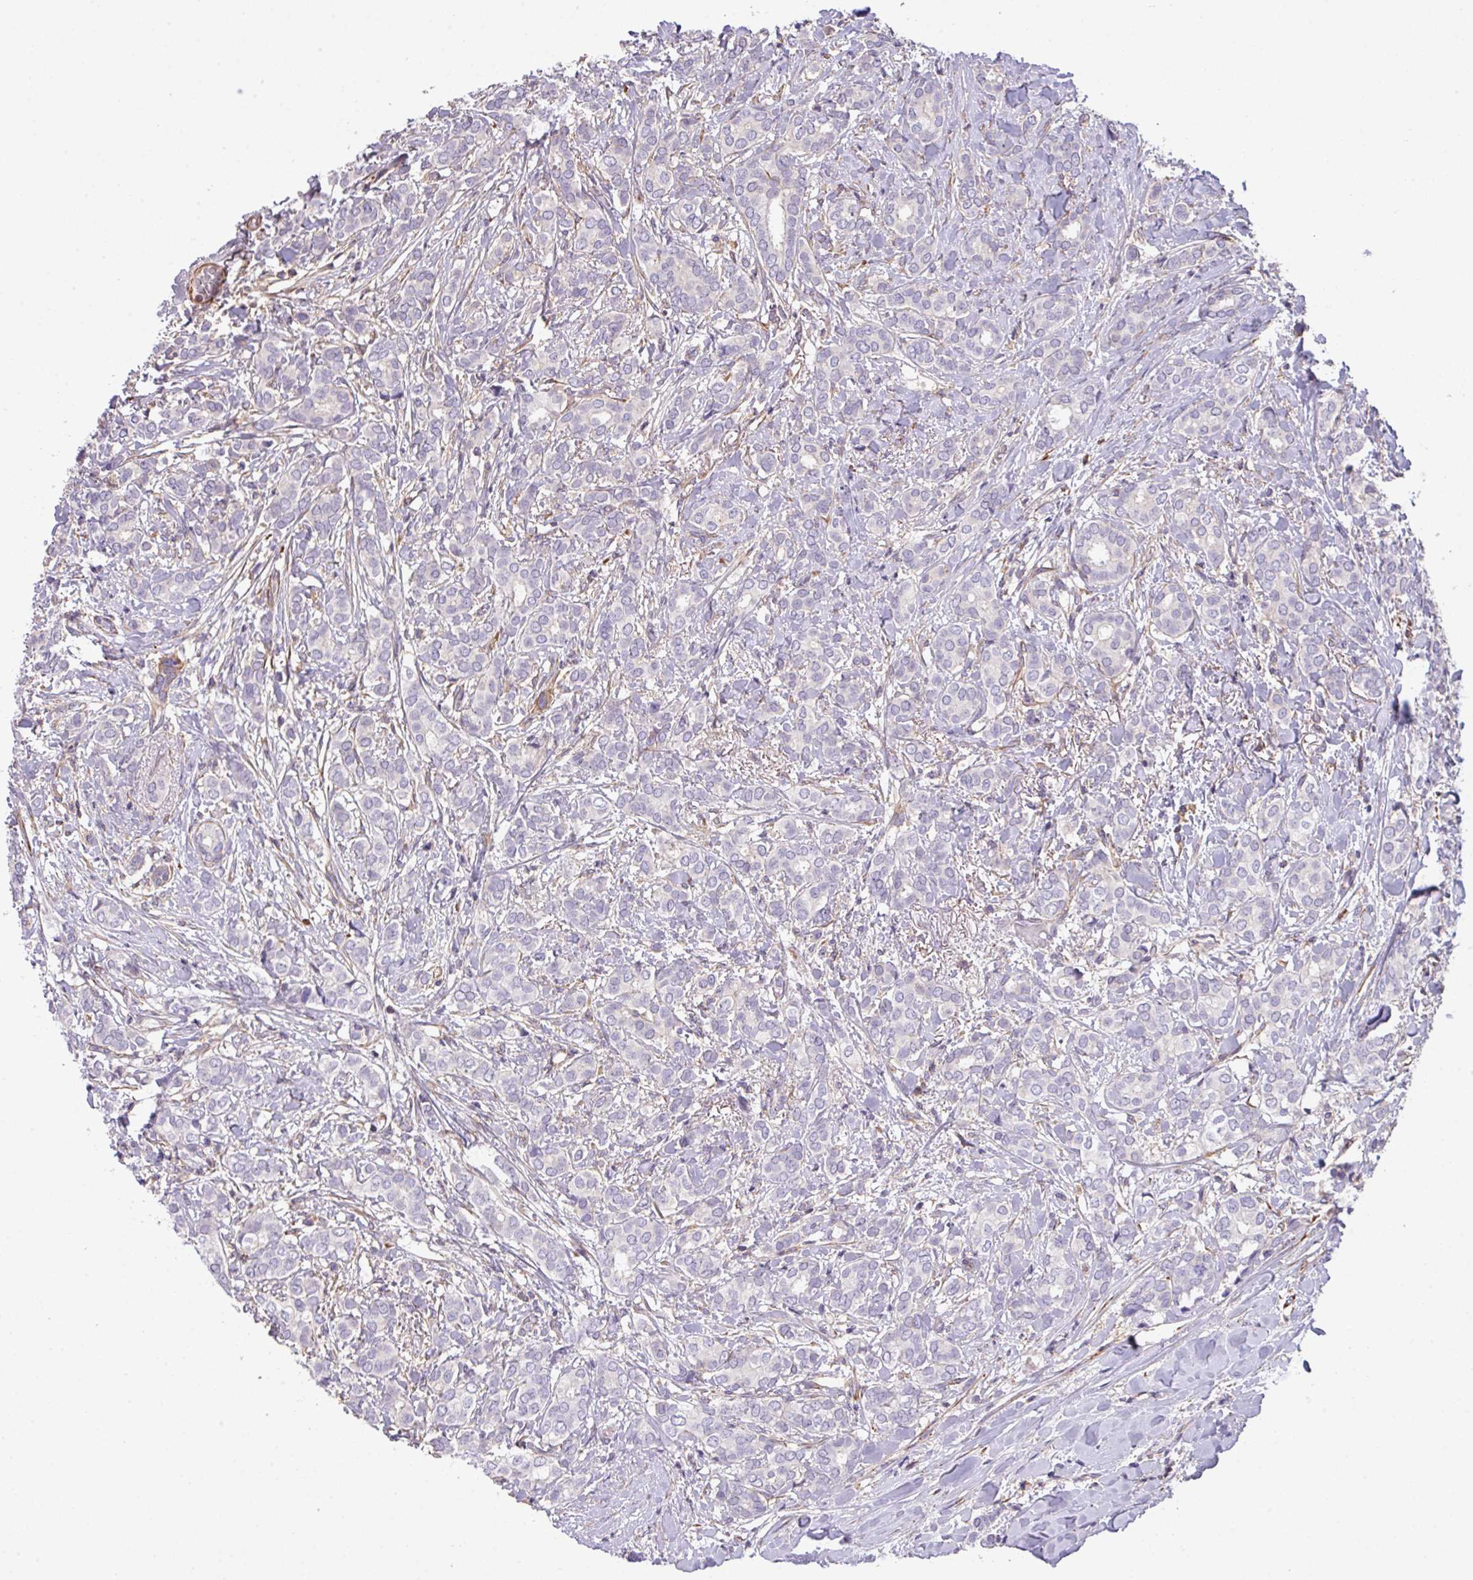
{"staining": {"intensity": "negative", "quantity": "none", "location": "none"}, "tissue": "breast cancer", "cell_type": "Tumor cells", "image_type": "cancer", "snomed": [{"axis": "morphology", "description": "Duct carcinoma"}, {"axis": "topography", "description": "Breast"}], "caption": "There is no significant expression in tumor cells of breast cancer.", "gene": "LRRC41", "patient": {"sex": "female", "age": 73}}